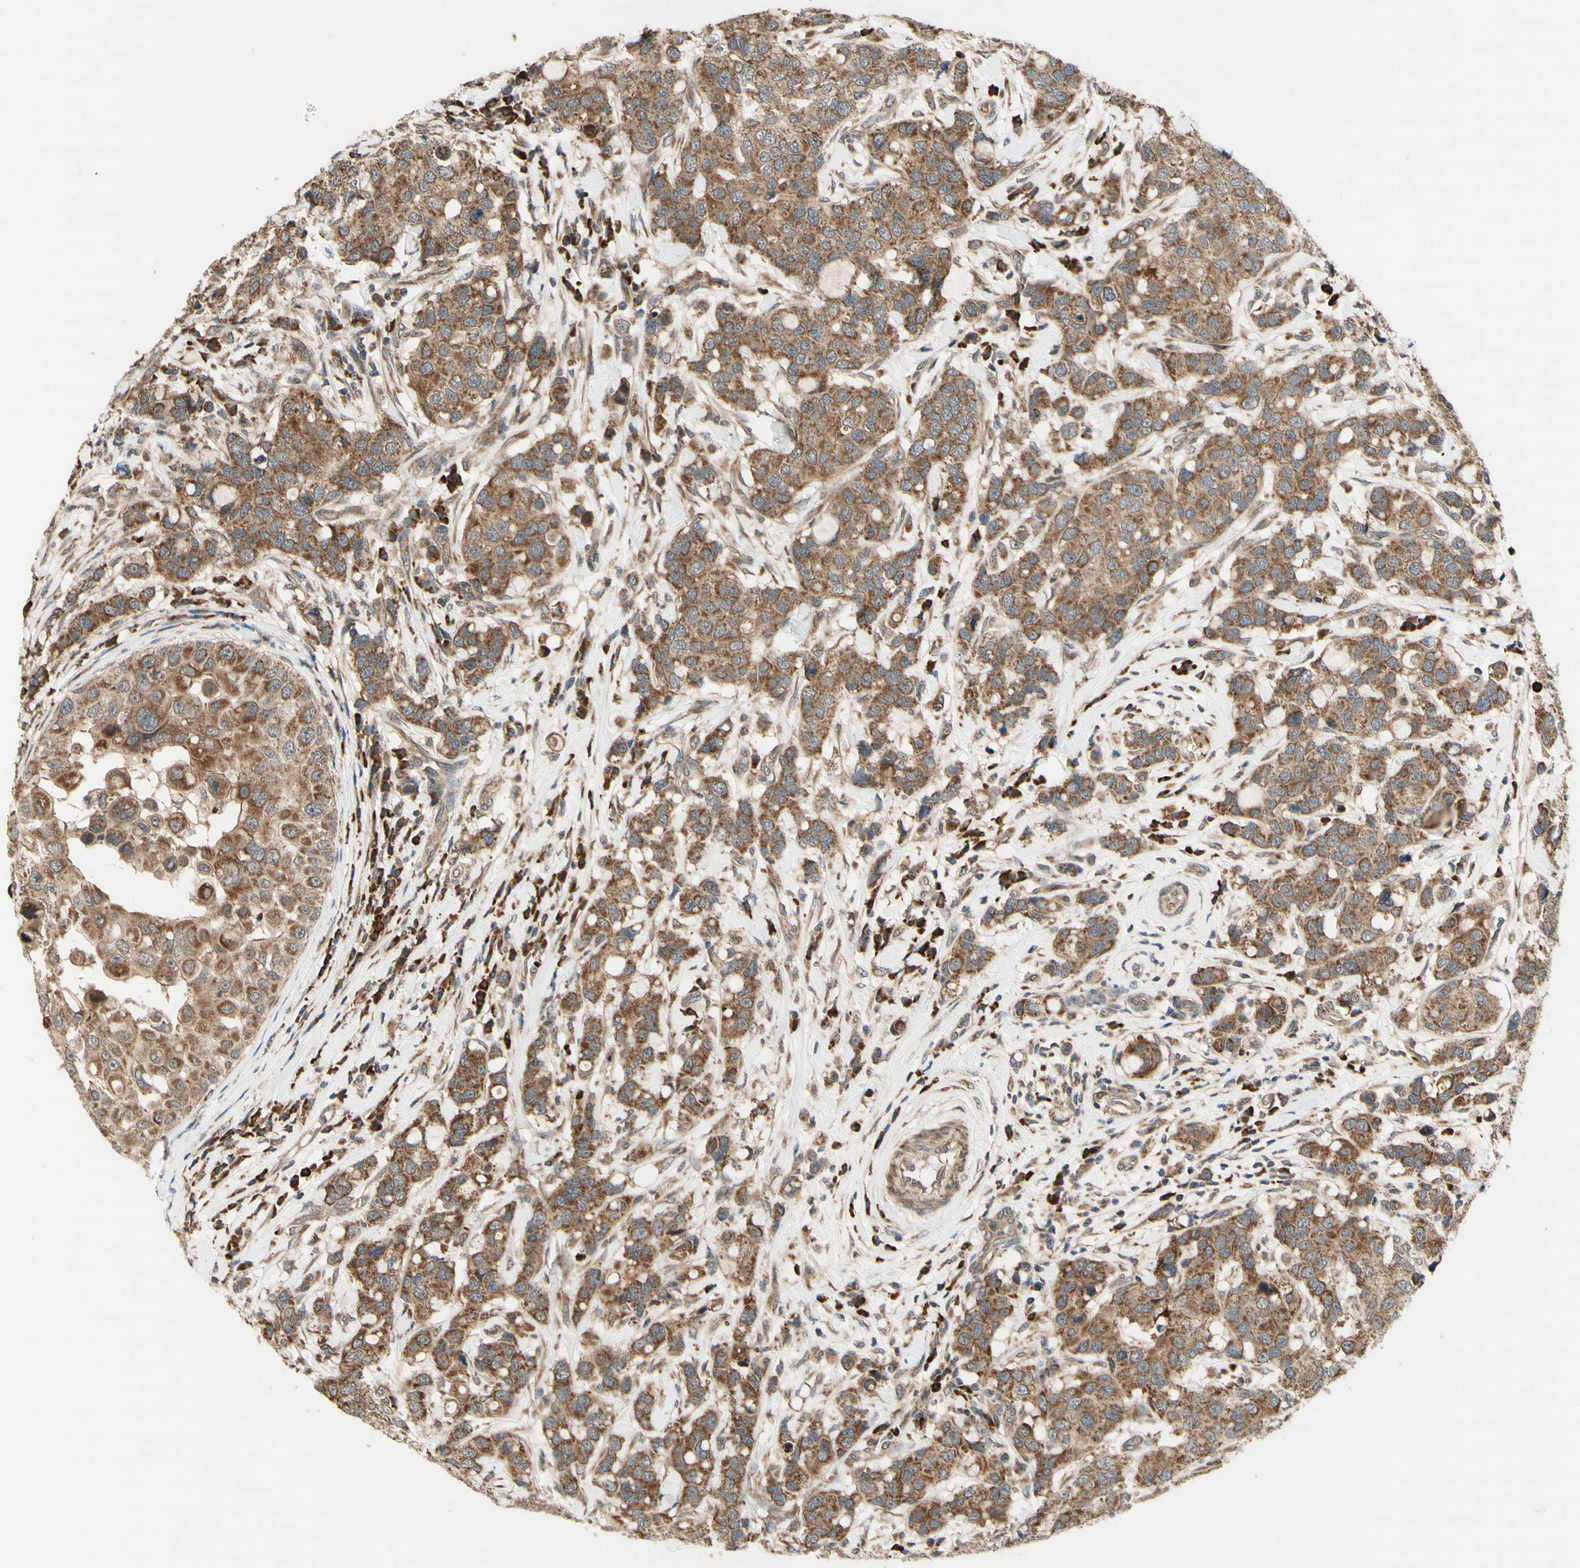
{"staining": {"intensity": "moderate", "quantity": ">75%", "location": "cytoplasmic/membranous"}, "tissue": "breast cancer", "cell_type": "Tumor cells", "image_type": "cancer", "snomed": [{"axis": "morphology", "description": "Duct carcinoma"}, {"axis": "topography", "description": "Breast"}], "caption": "There is medium levels of moderate cytoplasmic/membranous expression in tumor cells of breast cancer, as demonstrated by immunohistochemical staining (brown color).", "gene": "DDOST", "patient": {"sex": "female", "age": 27}}